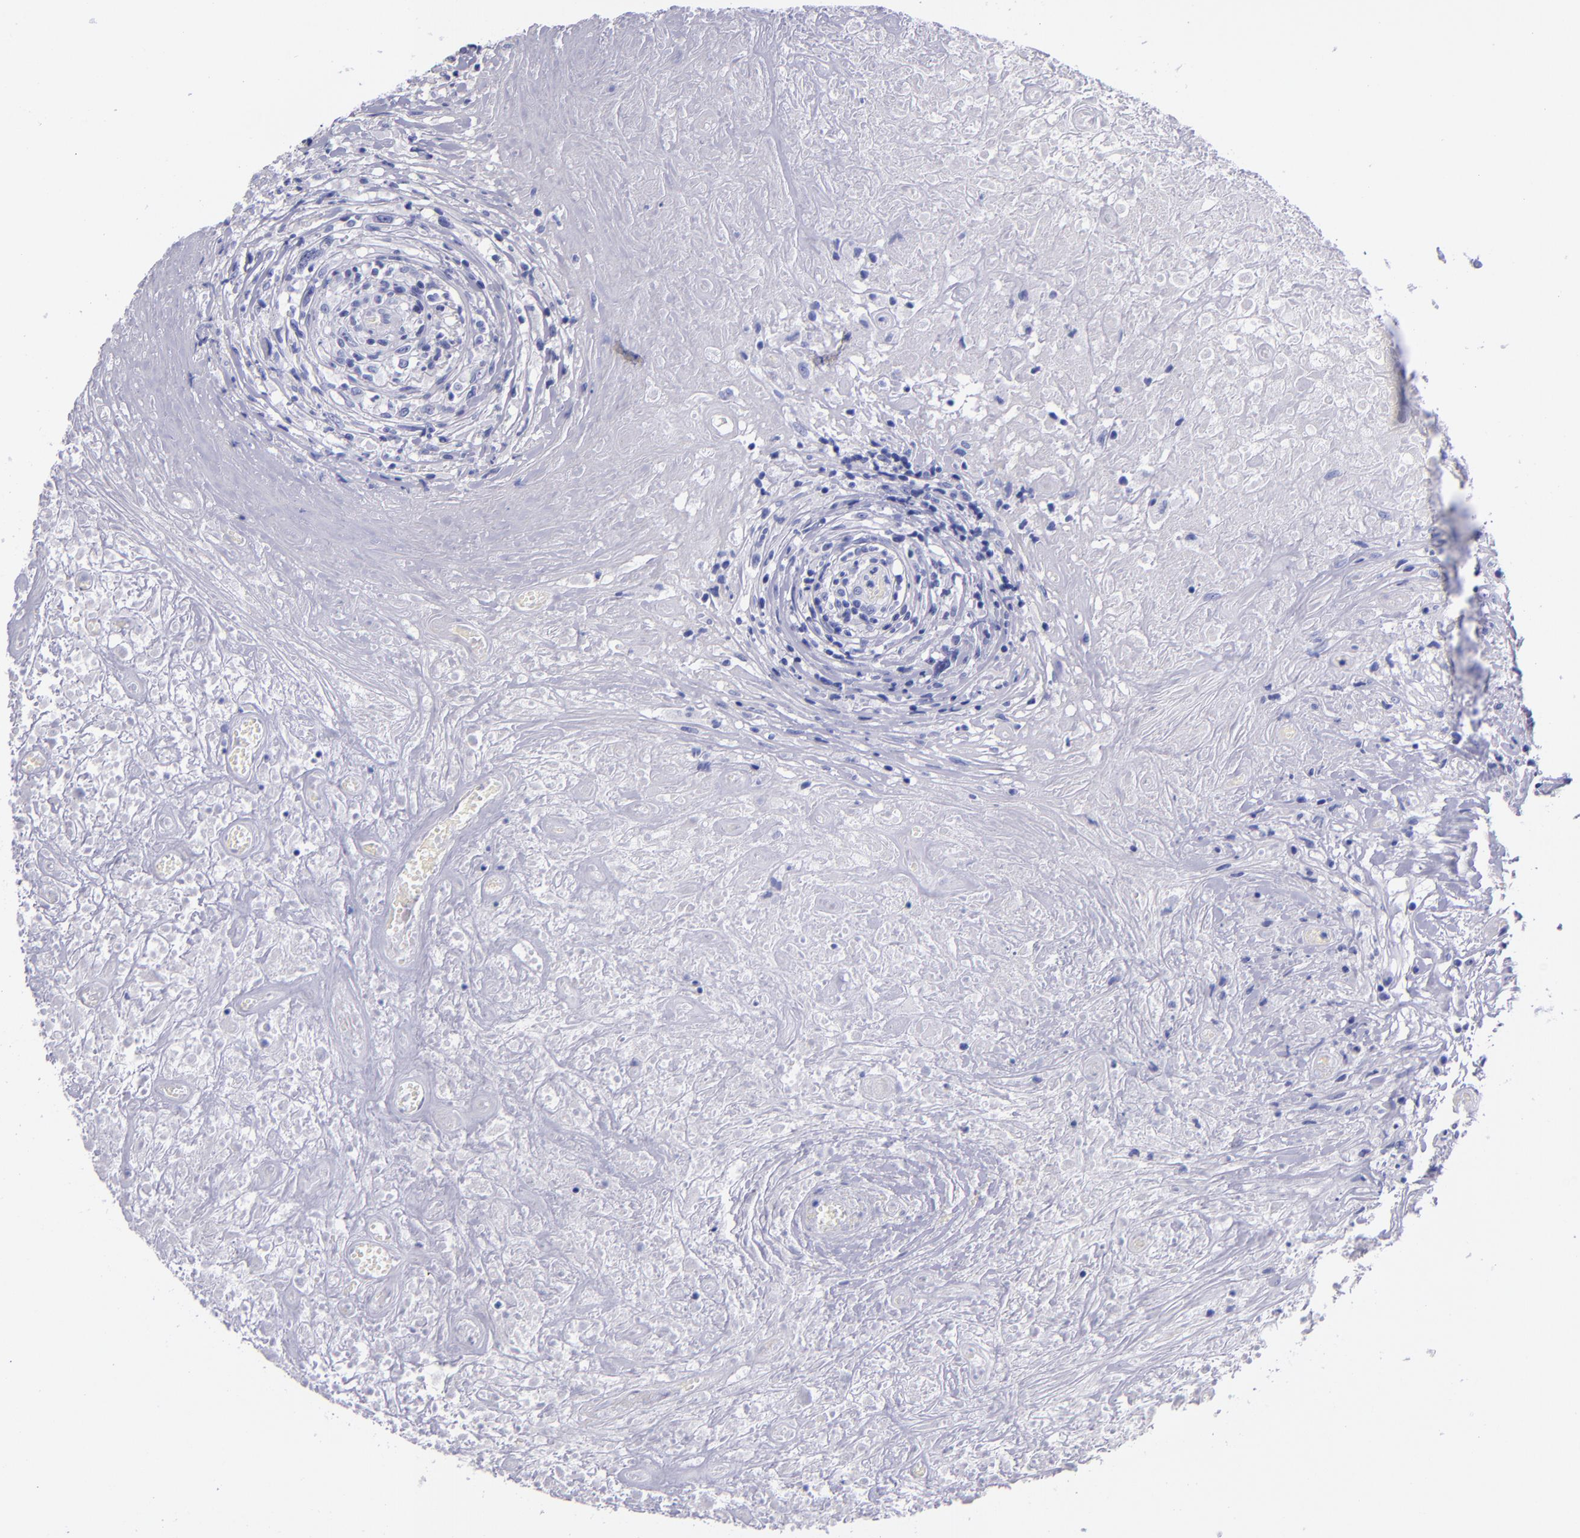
{"staining": {"intensity": "negative", "quantity": "none", "location": "none"}, "tissue": "lymphoma", "cell_type": "Tumor cells", "image_type": "cancer", "snomed": [{"axis": "morphology", "description": "Hodgkin's disease, NOS"}, {"axis": "topography", "description": "Lymph node"}], "caption": "Immunohistochemistry micrograph of lymphoma stained for a protein (brown), which exhibits no expression in tumor cells. (DAB immunohistochemistry, high magnification).", "gene": "SV2A", "patient": {"sex": "male", "age": 46}}